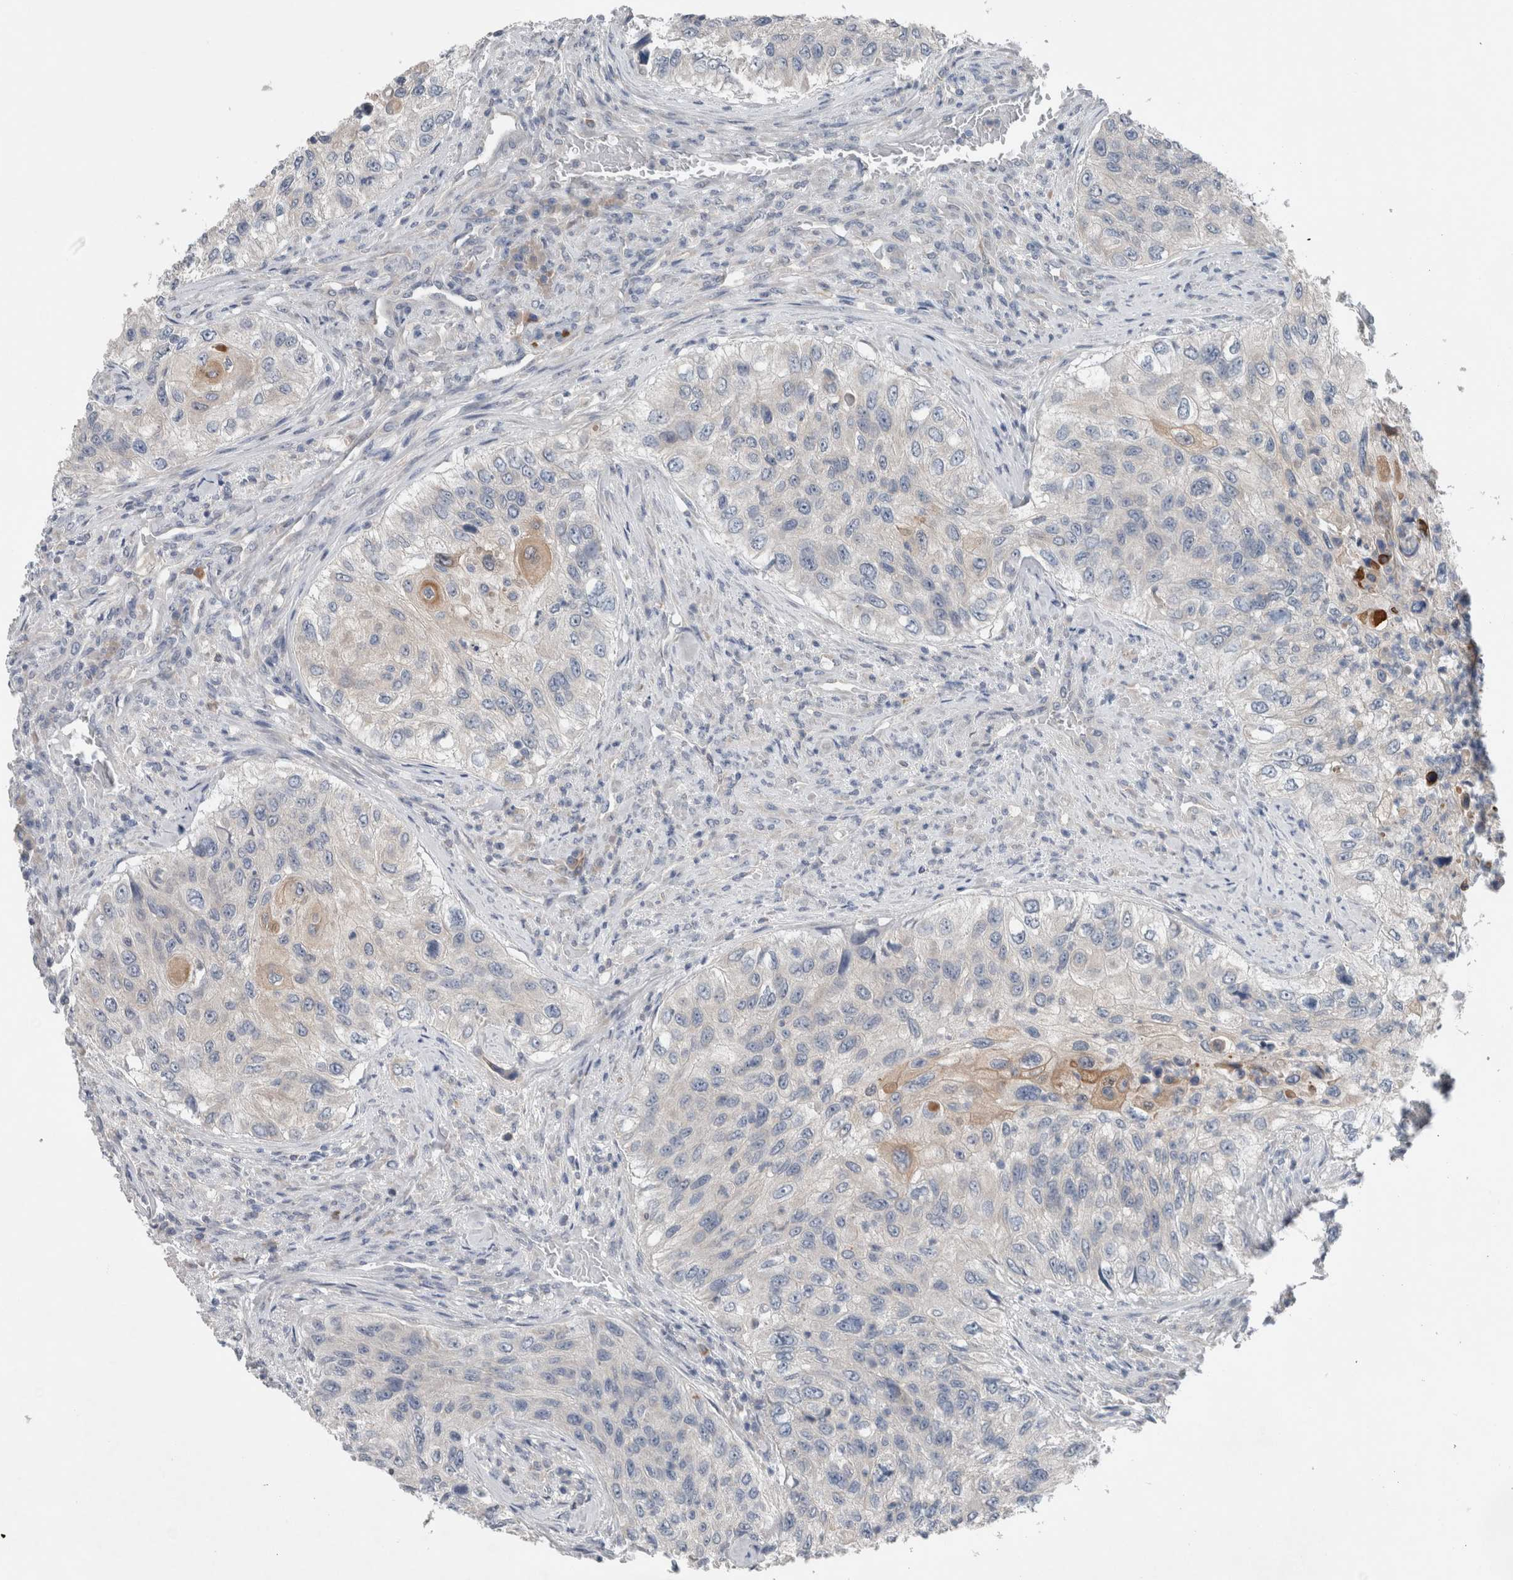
{"staining": {"intensity": "weak", "quantity": "<25%", "location": "cytoplasmic/membranous"}, "tissue": "urothelial cancer", "cell_type": "Tumor cells", "image_type": "cancer", "snomed": [{"axis": "morphology", "description": "Urothelial carcinoma, High grade"}, {"axis": "topography", "description": "Urinary bladder"}], "caption": "An immunohistochemistry histopathology image of high-grade urothelial carcinoma is shown. There is no staining in tumor cells of high-grade urothelial carcinoma. Nuclei are stained in blue.", "gene": "CRNN", "patient": {"sex": "female", "age": 60}}